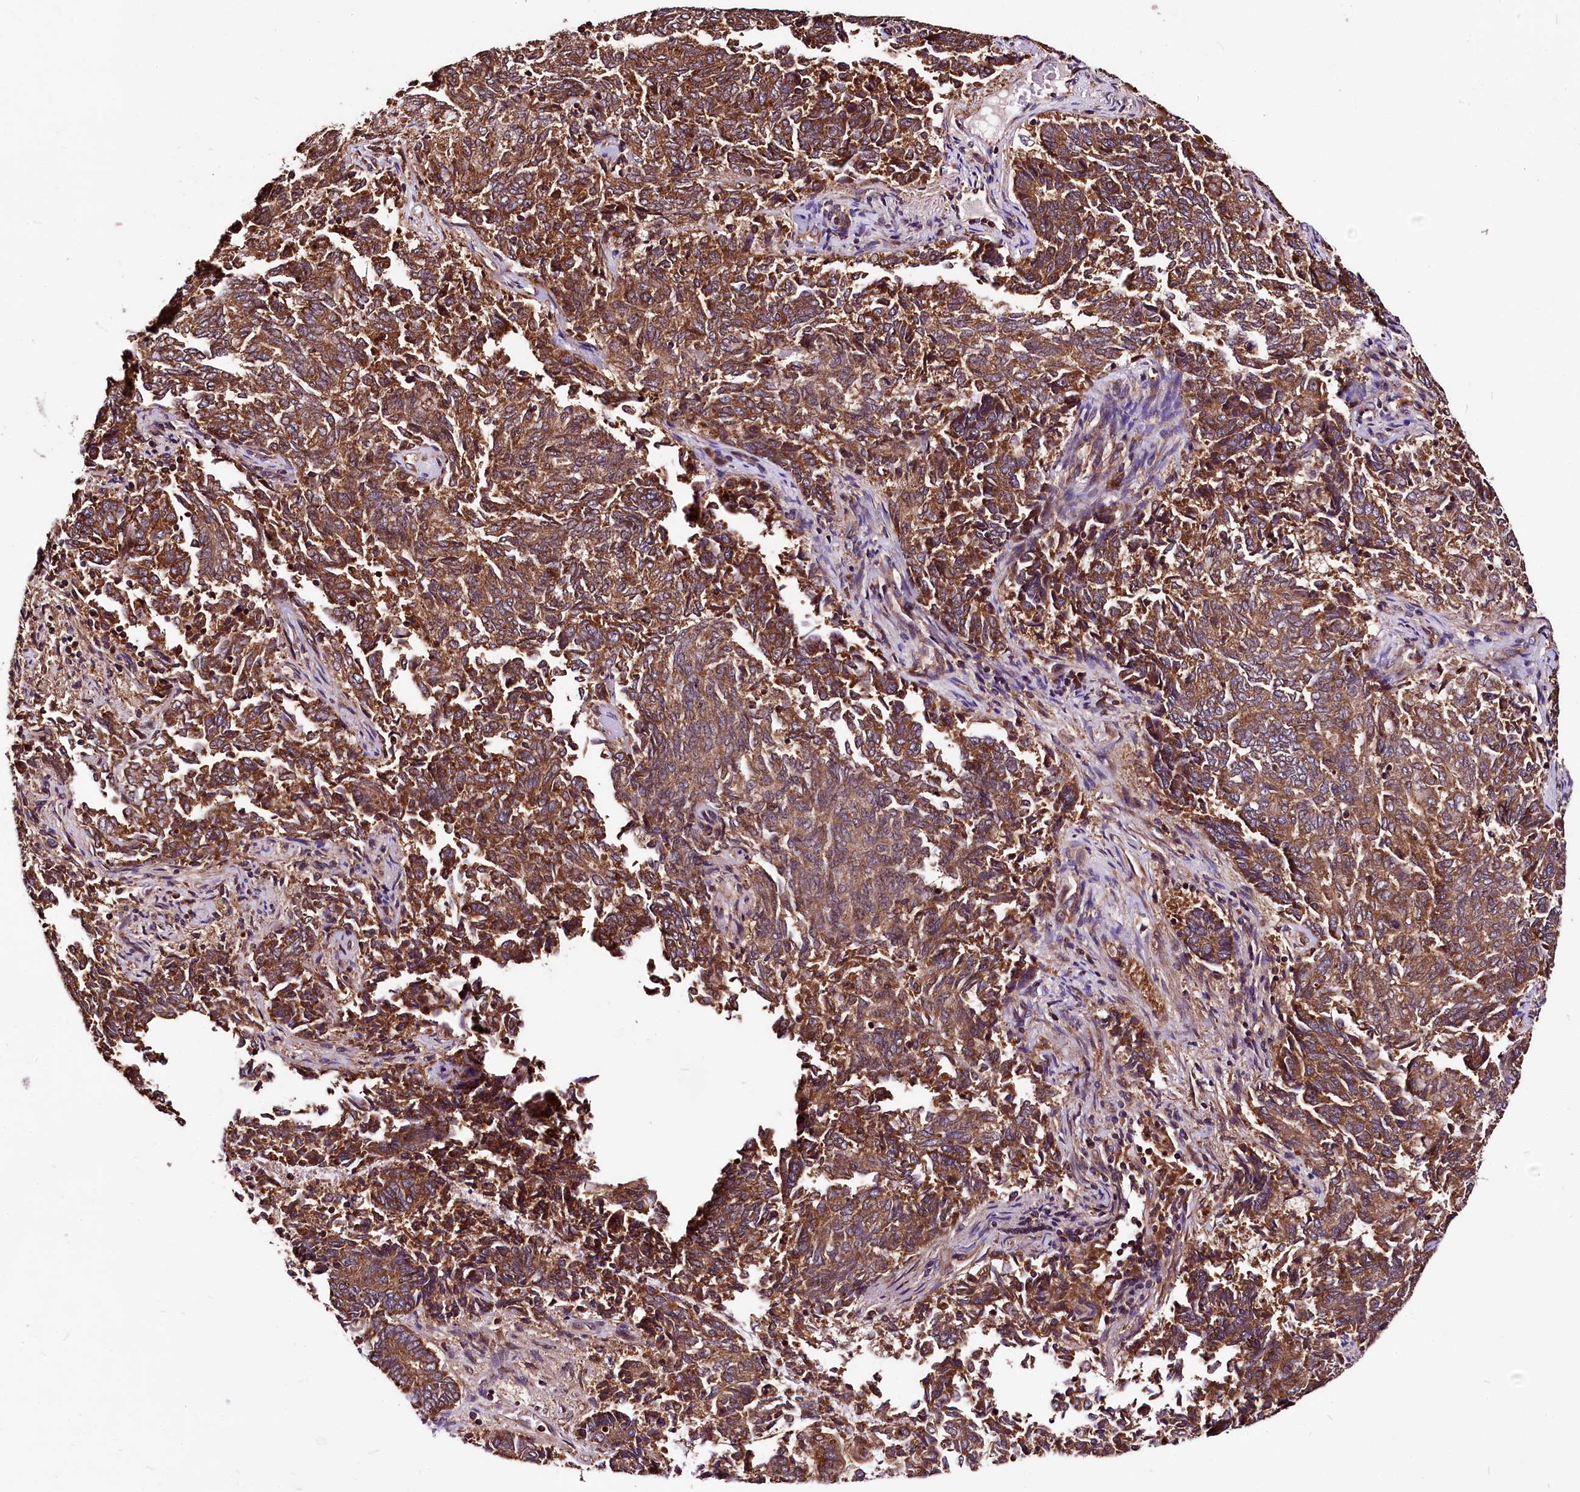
{"staining": {"intensity": "moderate", "quantity": ">75%", "location": "cytoplasmic/membranous"}, "tissue": "endometrial cancer", "cell_type": "Tumor cells", "image_type": "cancer", "snomed": [{"axis": "morphology", "description": "Adenocarcinoma, NOS"}, {"axis": "topography", "description": "Endometrium"}], "caption": "A high-resolution image shows immunohistochemistry staining of endometrial adenocarcinoma, which exhibits moderate cytoplasmic/membranous expression in approximately >75% of tumor cells.", "gene": "LRSAM1", "patient": {"sex": "female", "age": 80}}